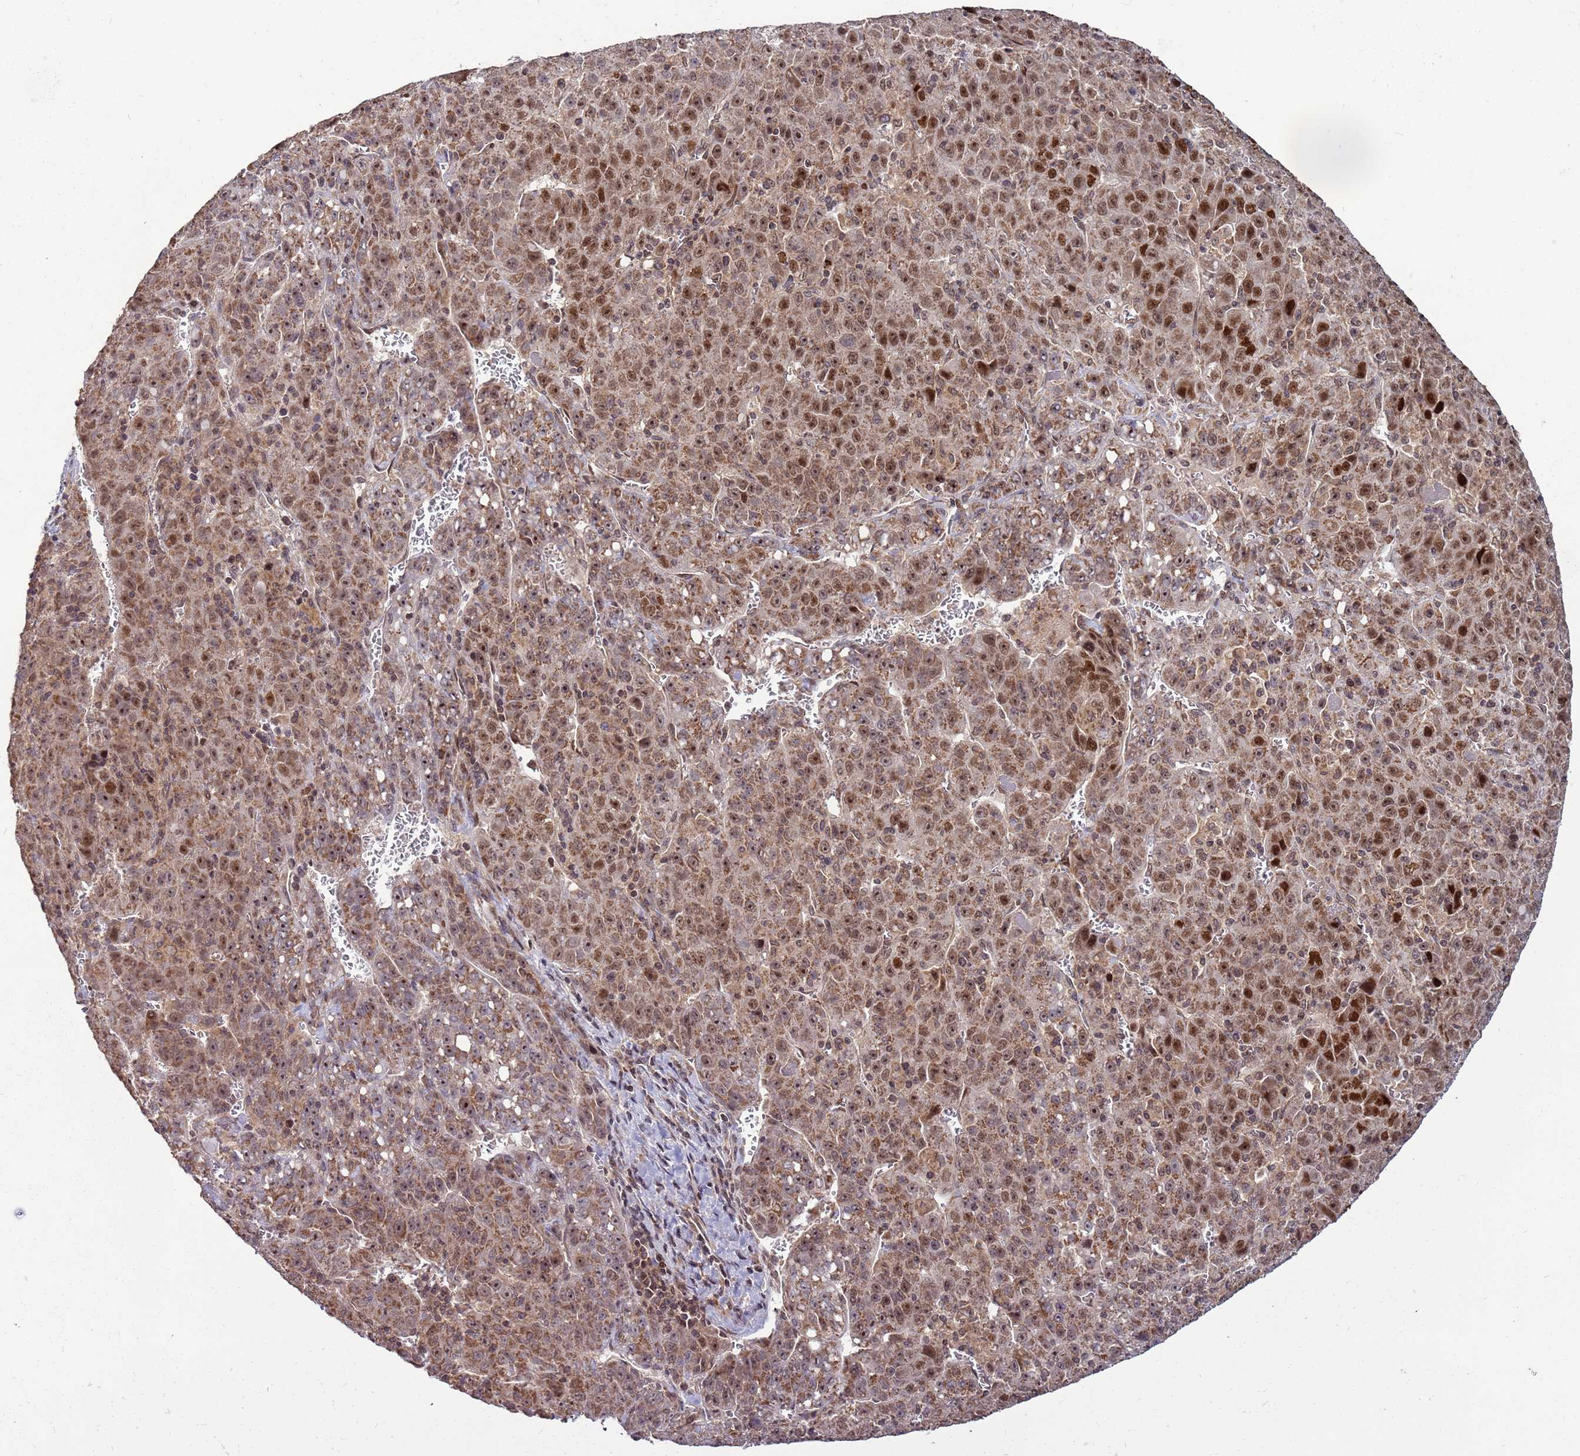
{"staining": {"intensity": "moderate", "quantity": ">75%", "location": "cytoplasmic/membranous,nuclear"}, "tissue": "liver cancer", "cell_type": "Tumor cells", "image_type": "cancer", "snomed": [{"axis": "morphology", "description": "Carcinoma, Hepatocellular, NOS"}, {"axis": "topography", "description": "Liver"}], "caption": "Immunohistochemical staining of hepatocellular carcinoma (liver) displays medium levels of moderate cytoplasmic/membranous and nuclear protein positivity in about >75% of tumor cells.", "gene": "RCOR2", "patient": {"sex": "female", "age": 53}}